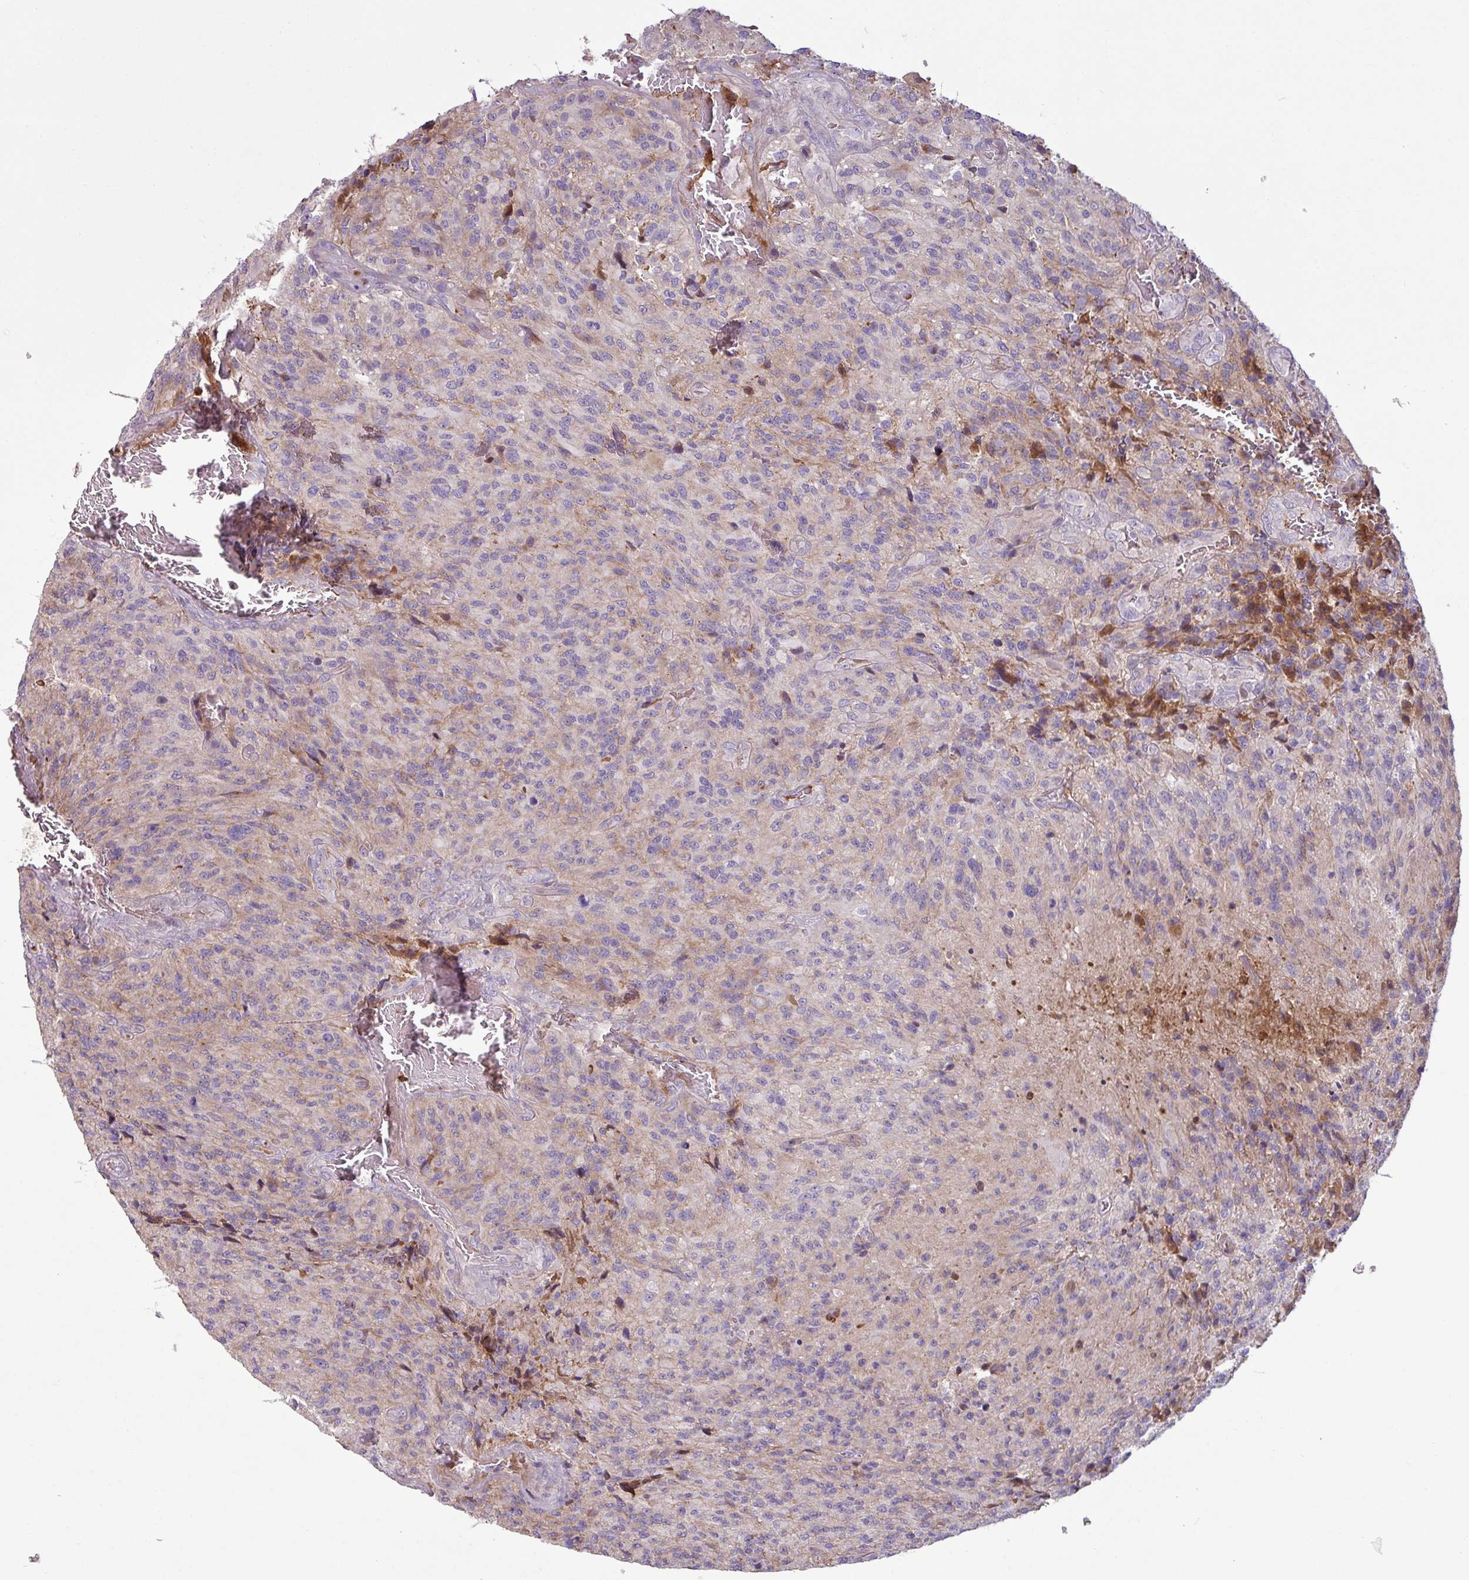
{"staining": {"intensity": "negative", "quantity": "none", "location": "none"}, "tissue": "glioma", "cell_type": "Tumor cells", "image_type": "cancer", "snomed": [{"axis": "morphology", "description": "Normal tissue, NOS"}, {"axis": "morphology", "description": "Glioma, malignant, High grade"}, {"axis": "topography", "description": "Cerebral cortex"}], "caption": "Tumor cells show no significant staining in malignant glioma (high-grade).", "gene": "C4B", "patient": {"sex": "male", "age": 56}}